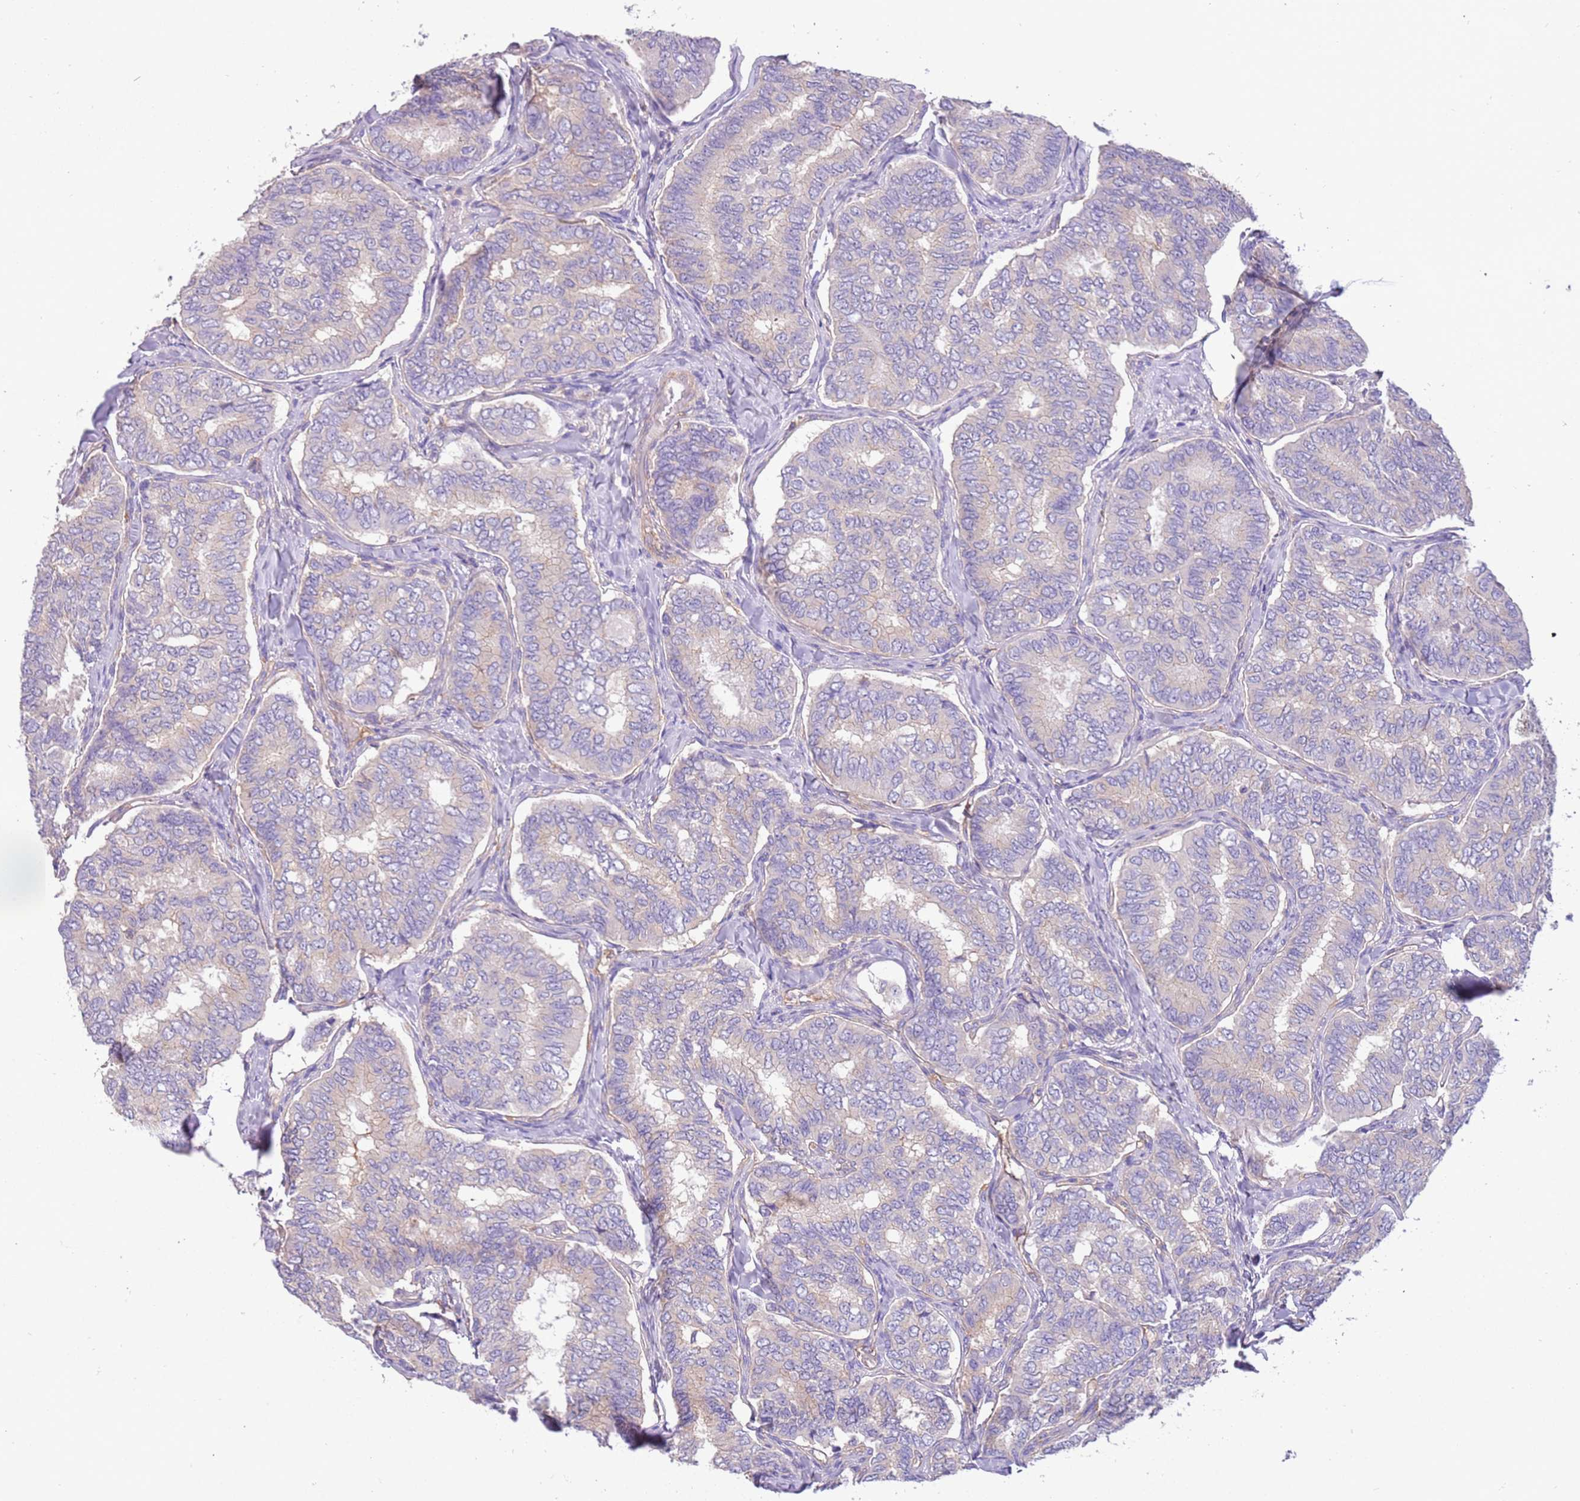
{"staining": {"intensity": "negative", "quantity": "none", "location": "none"}, "tissue": "thyroid cancer", "cell_type": "Tumor cells", "image_type": "cancer", "snomed": [{"axis": "morphology", "description": "Papillary adenocarcinoma, NOS"}, {"axis": "topography", "description": "Thyroid gland"}], "caption": "Thyroid papillary adenocarcinoma stained for a protein using IHC demonstrates no staining tumor cells.", "gene": "NAALADL1", "patient": {"sex": "female", "age": 35}}